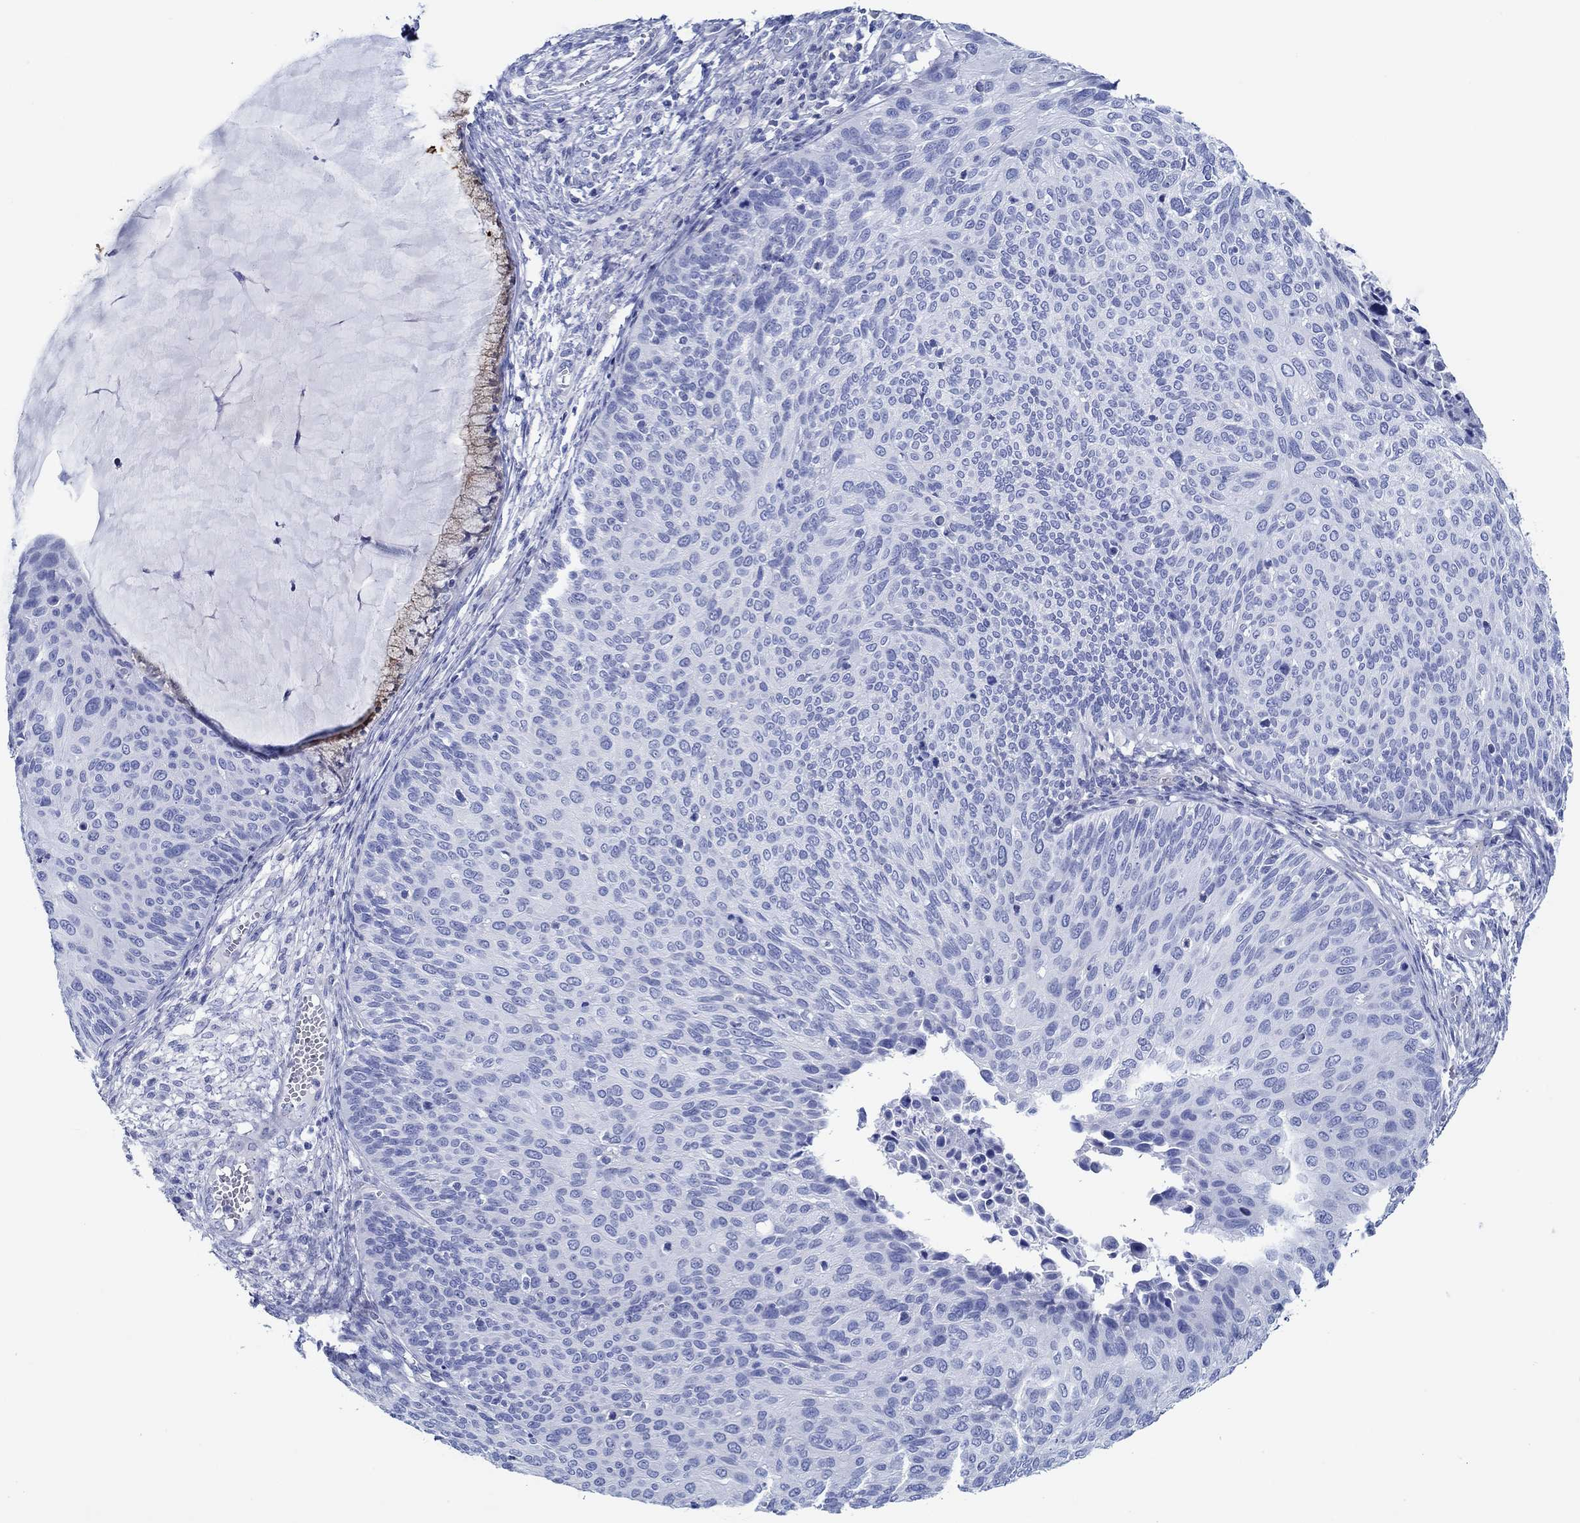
{"staining": {"intensity": "negative", "quantity": "none", "location": "none"}, "tissue": "cervical cancer", "cell_type": "Tumor cells", "image_type": "cancer", "snomed": [{"axis": "morphology", "description": "Squamous cell carcinoma, NOS"}, {"axis": "topography", "description": "Cervix"}], "caption": "This is a photomicrograph of IHC staining of cervical squamous cell carcinoma, which shows no expression in tumor cells. (Brightfield microscopy of DAB (3,3'-diaminobenzidine) immunohistochemistry (IHC) at high magnification).", "gene": "IGFBP6", "patient": {"sex": "female", "age": 36}}